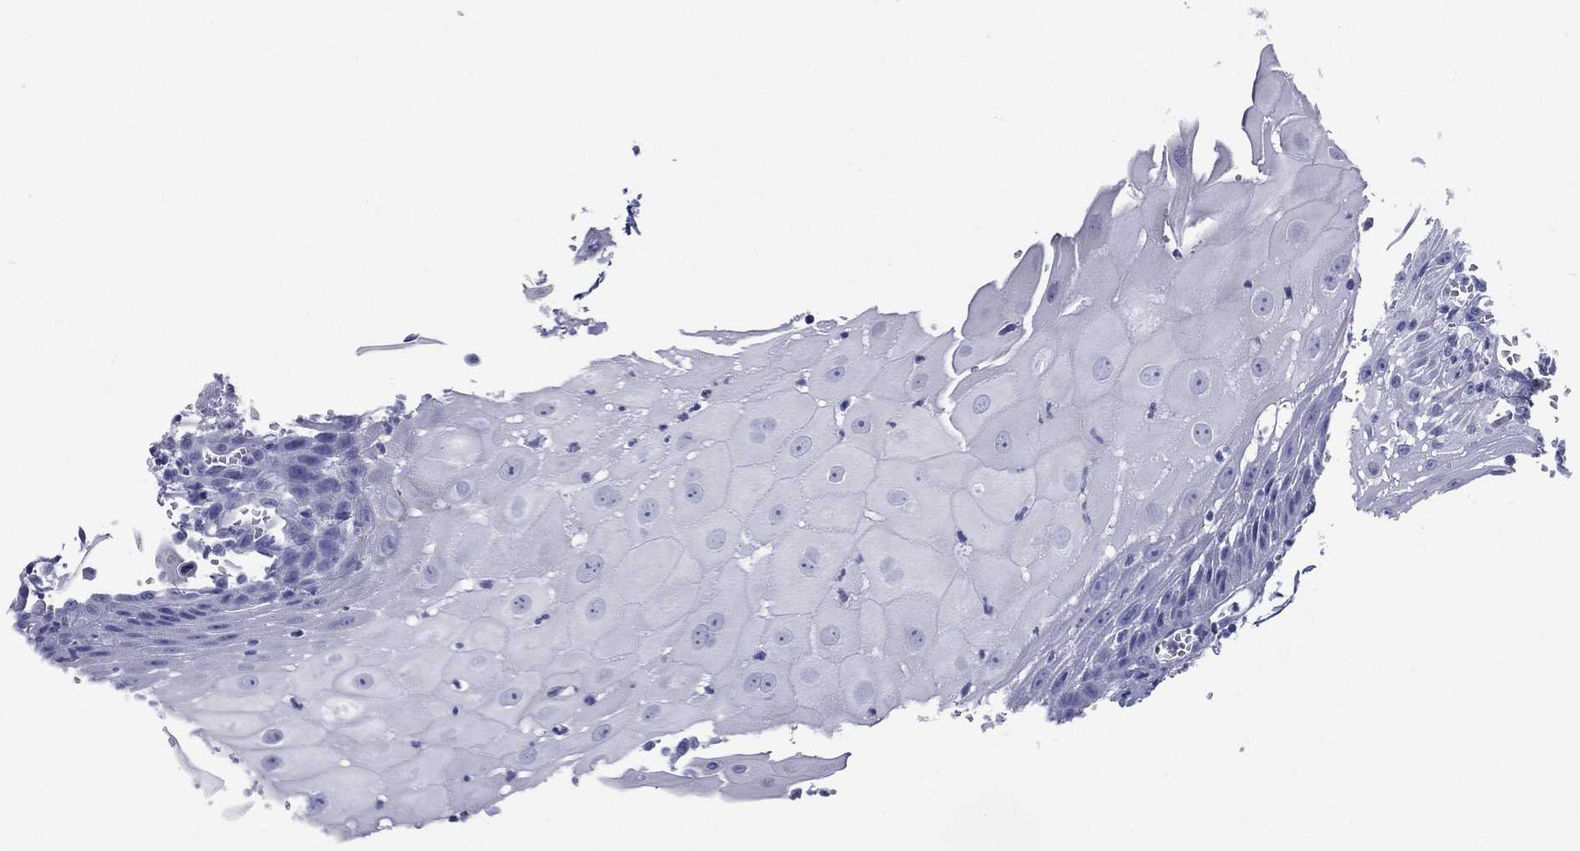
{"staining": {"intensity": "negative", "quantity": "none", "location": "none"}, "tissue": "head and neck cancer", "cell_type": "Tumor cells", "image_type": "cancer", "snomed": [{"axis": "morphology", "description": "Squamous cell carcinoma, NOS"}, {"axis": "topography", "description": "Oral tissue"}, {"axis": "topography", "description": "Head-Neck"}], "caption": "There is no significant staining in tumor cells of squamous cell carcinoma (head and neck).", "gene": "RSPH4A", "patient": {"sex": "male", "age": 58}}